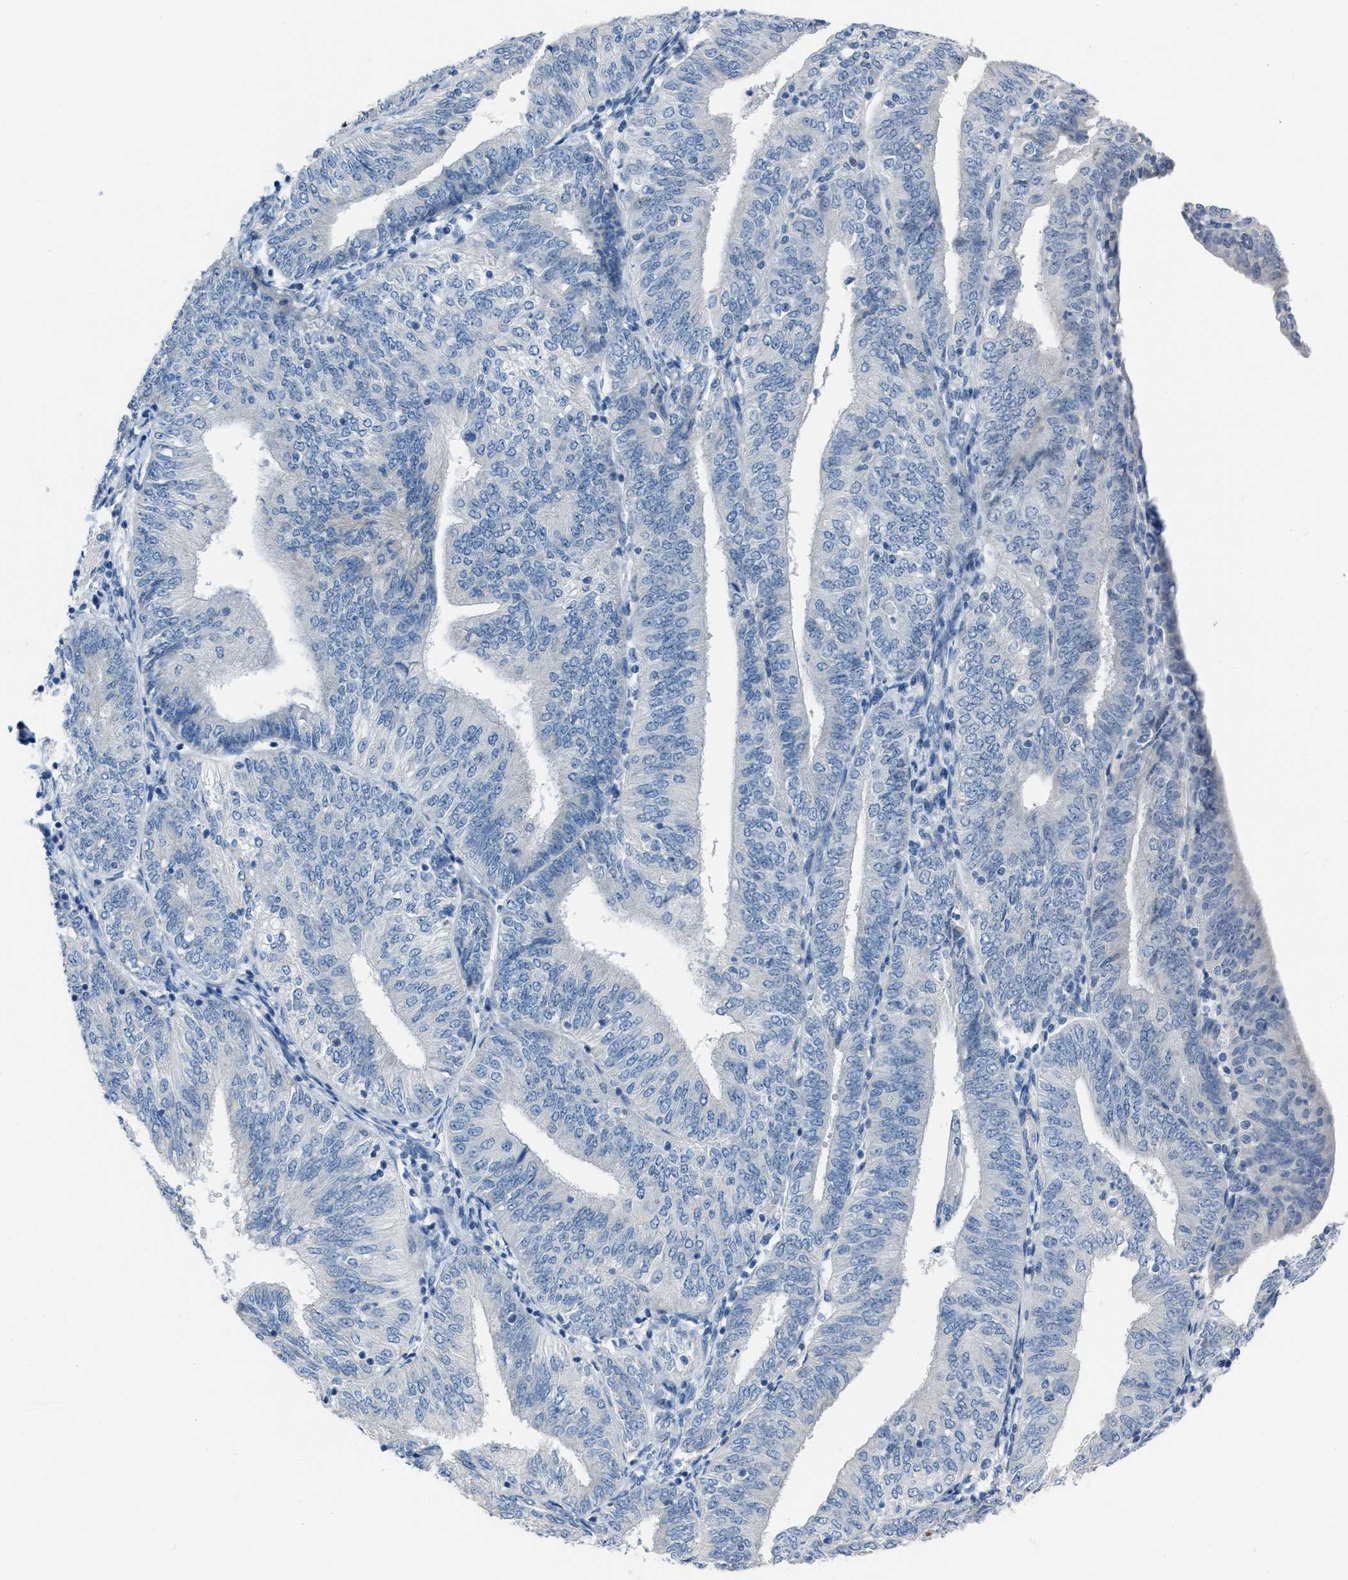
{"staining": {"intensity": "negative", "quantity": "none", "location": "none"}, "tissue": "endometrial cancer", "cell_type": "Tumor cells", "image_type": "cancer", "snomed": [{"axis": "morphology", "description": "Adenocarcinoma, NOS"}, {"axis": "topography", "description": "Endometrium"}], "caption": "The micrograph shows no significant staining in tumor cells of adenocarcinoma (endometrial).", "gene": "SPATC1L", "patient": {"sex": "female", "age": 58}}